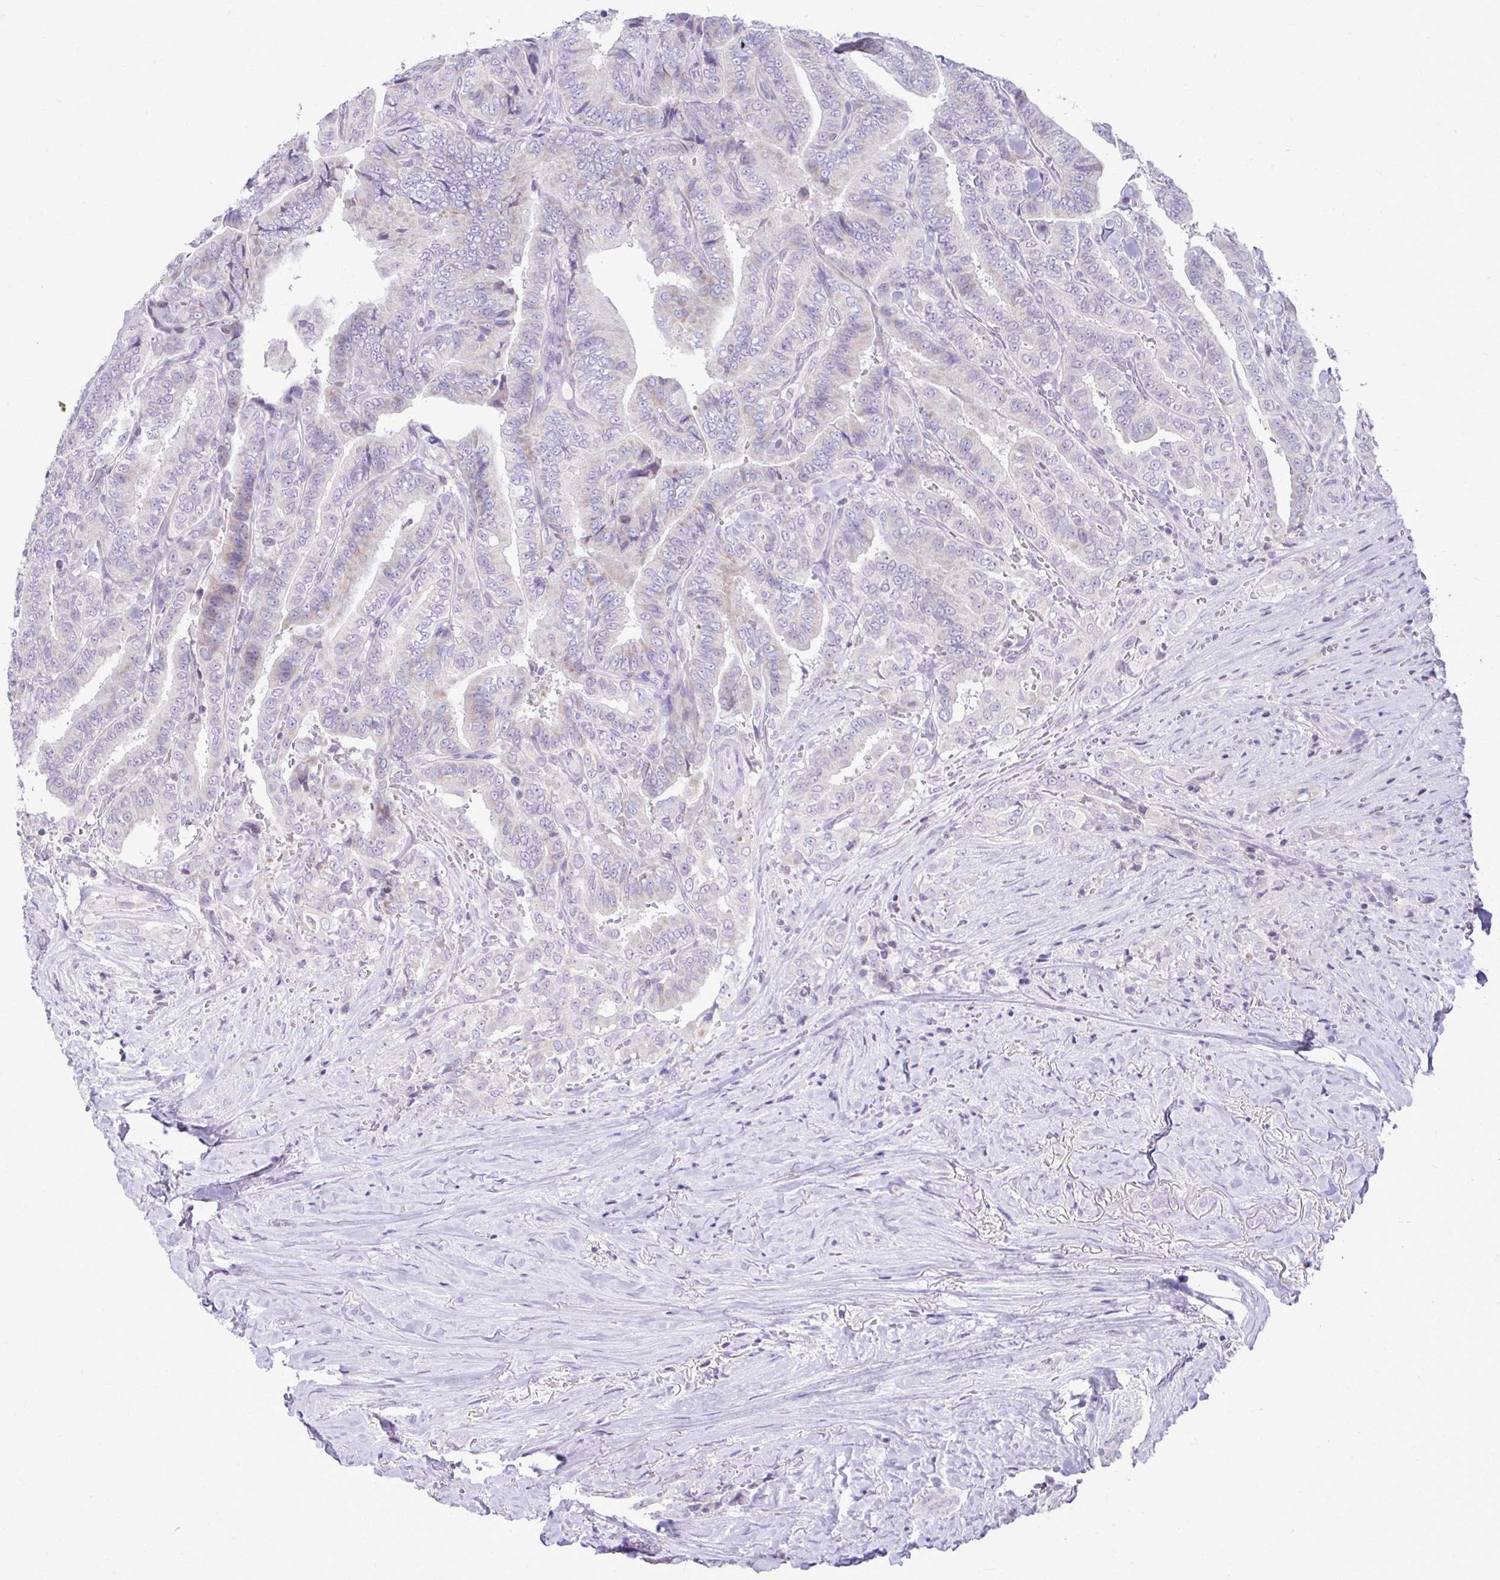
{"staining": {"intensity": "negative", "quantity": "none", "location": "none"}, "tissue": "thyroid cancer", "cell_type": "Tumor cells", "image_type": "cancer", "snomed": [{"axis": "morphology", "description": "Papillary adenocarcinoma, NOS"}, {"axis": "topography", "description": "Thyroid gland"}], "caption": "An image of human thyroid cancer is negative for staining in tumor cells.", "gene": "OR7A5", "patient": {"sex": "male", "age": 61}}